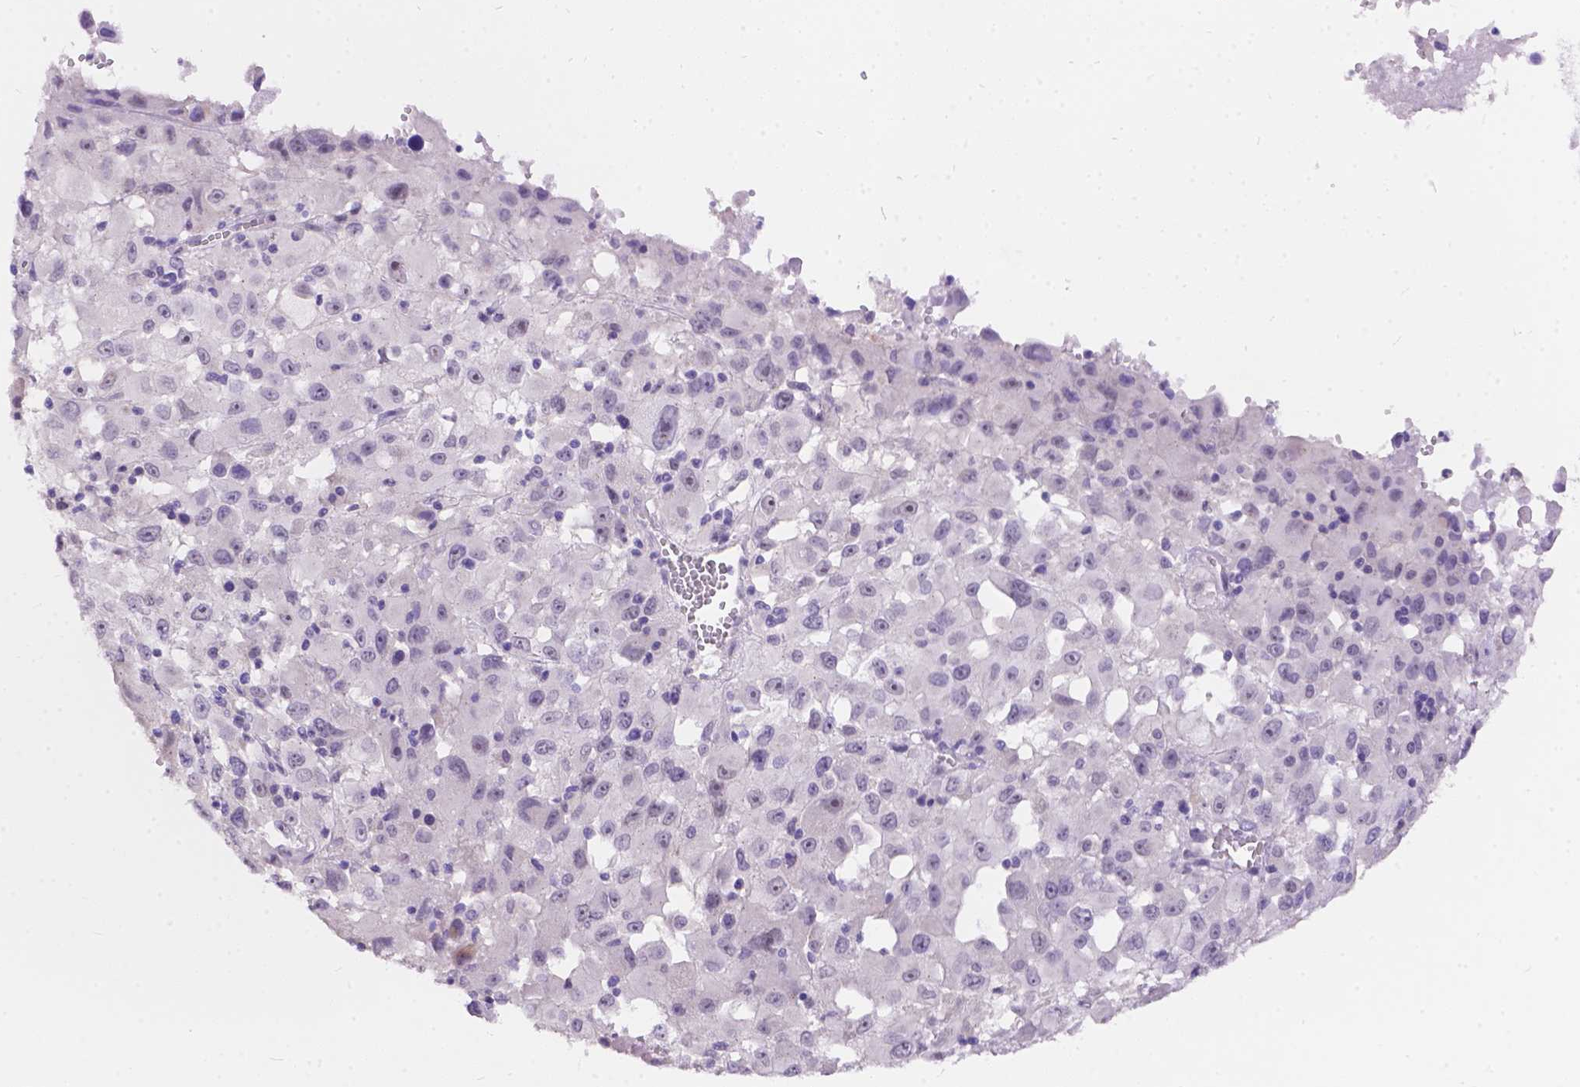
{"staining": {"intensity": "negative", "quantity": "none", "location": "none"}, "tissue": "melanoma", "cell_type": "Tumor cells", "image_type": "cancer", "snomed": [{"axis": "morphology", "description": "Malignant melanoma, Metastatic site"}, {"axis": "topography", "description": "Soft tissue"}], "caption": "A micrograph of human malignant melanoma (metastatic site) is negative for staining in tumor cells.", "gene": "DLEC1", "patient": {"sex": "male", "age": 50}}